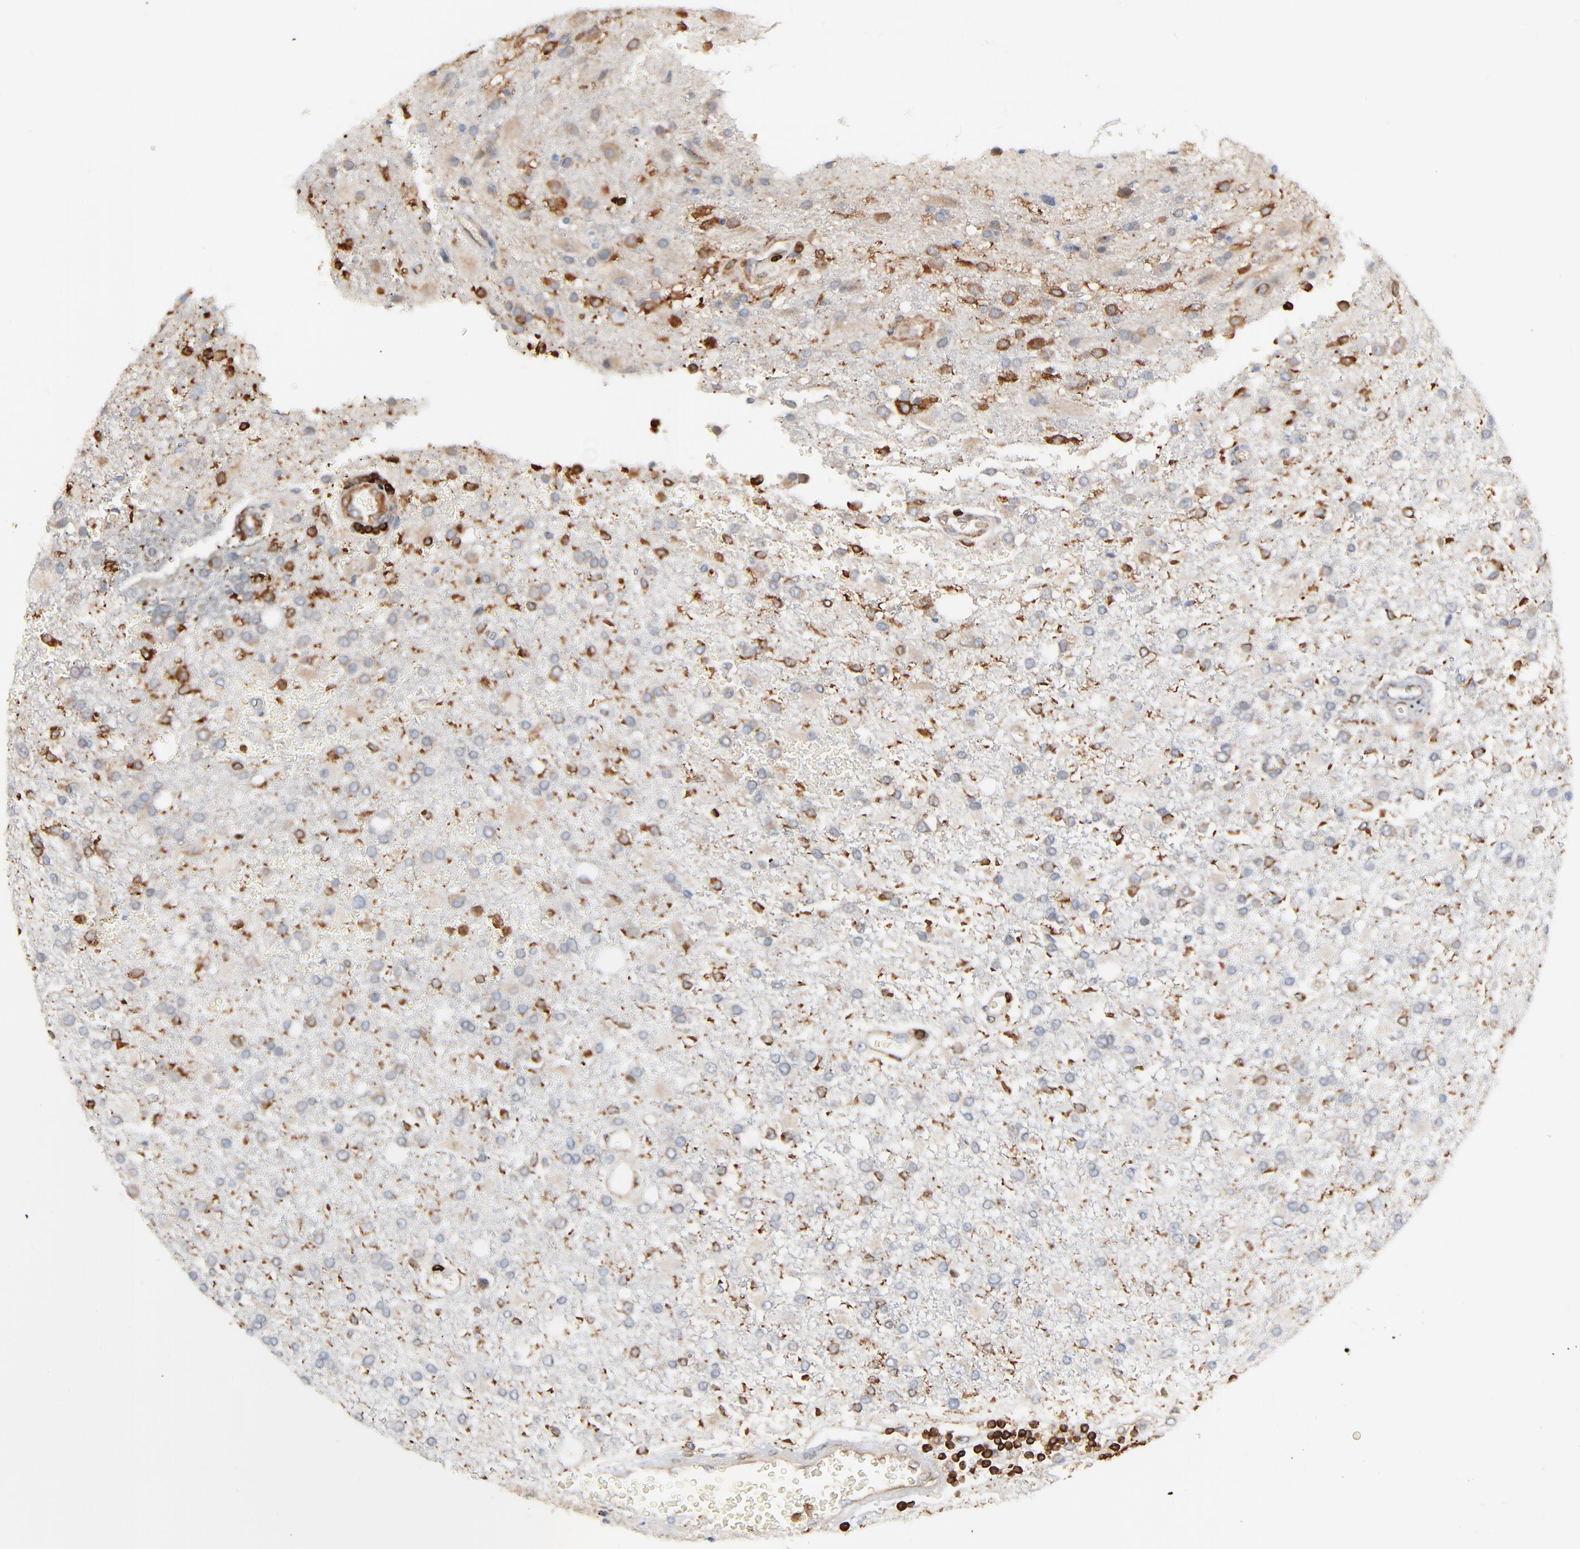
{"staining": {"intensity": "negative", "quantity": "none", "location": "none"}, "tissue": "glioma", "cell_type": "Tumor cells", "image_type": "cancer", "snomed": [{"axis": "morphology", "description": "Glioma, malignant, High grade"}, {"axis": "topography", "description": "Cerebral cortex"}], "caption": "An image of human malignant high-grade glioma is negative for staining in tumor cells.", "gene": "SH3KBP1", "patient": {"sex": "male", "age": 79}}